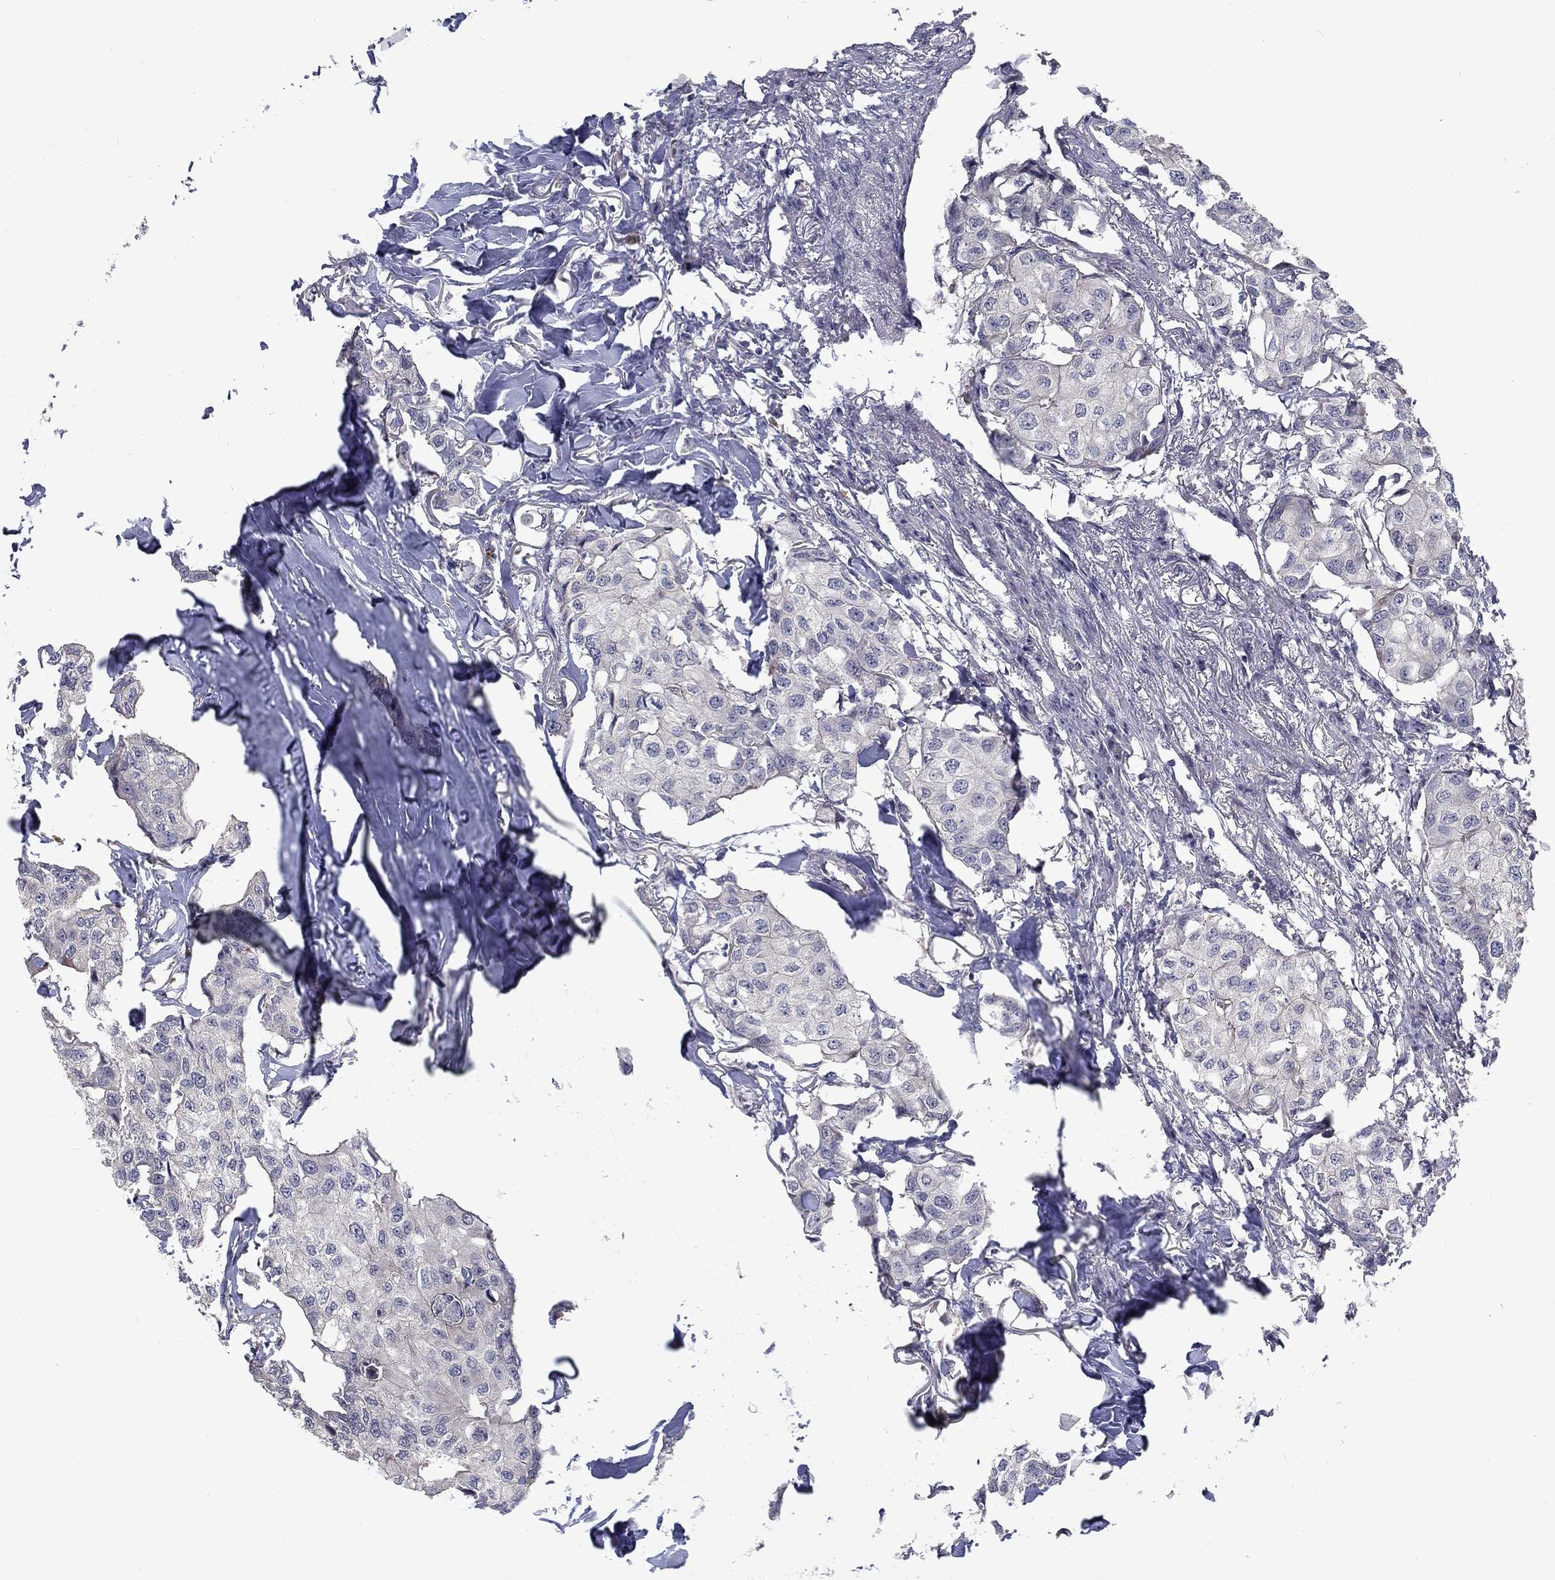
{"staining": {"intensity": "negative", "quantity": "none", "location": "none"}, "tissue": "breast cancer", "cell_type": "Tumor cells", "image_type": "cancer", "snomed": [{"axis": "morphology", "description": "Duct carcinoma"}, {"axis": "topography", "description": "Breast"}], "caption": "IHC micrograph of neoplastic tissue: human breast cancer stained with DAB (3,3'-diaminobenzidine) exhibits no significant protein positivity in tumor cells.", "gene": "FAM3B", "patient": {"sex": "female", "age": 80}}